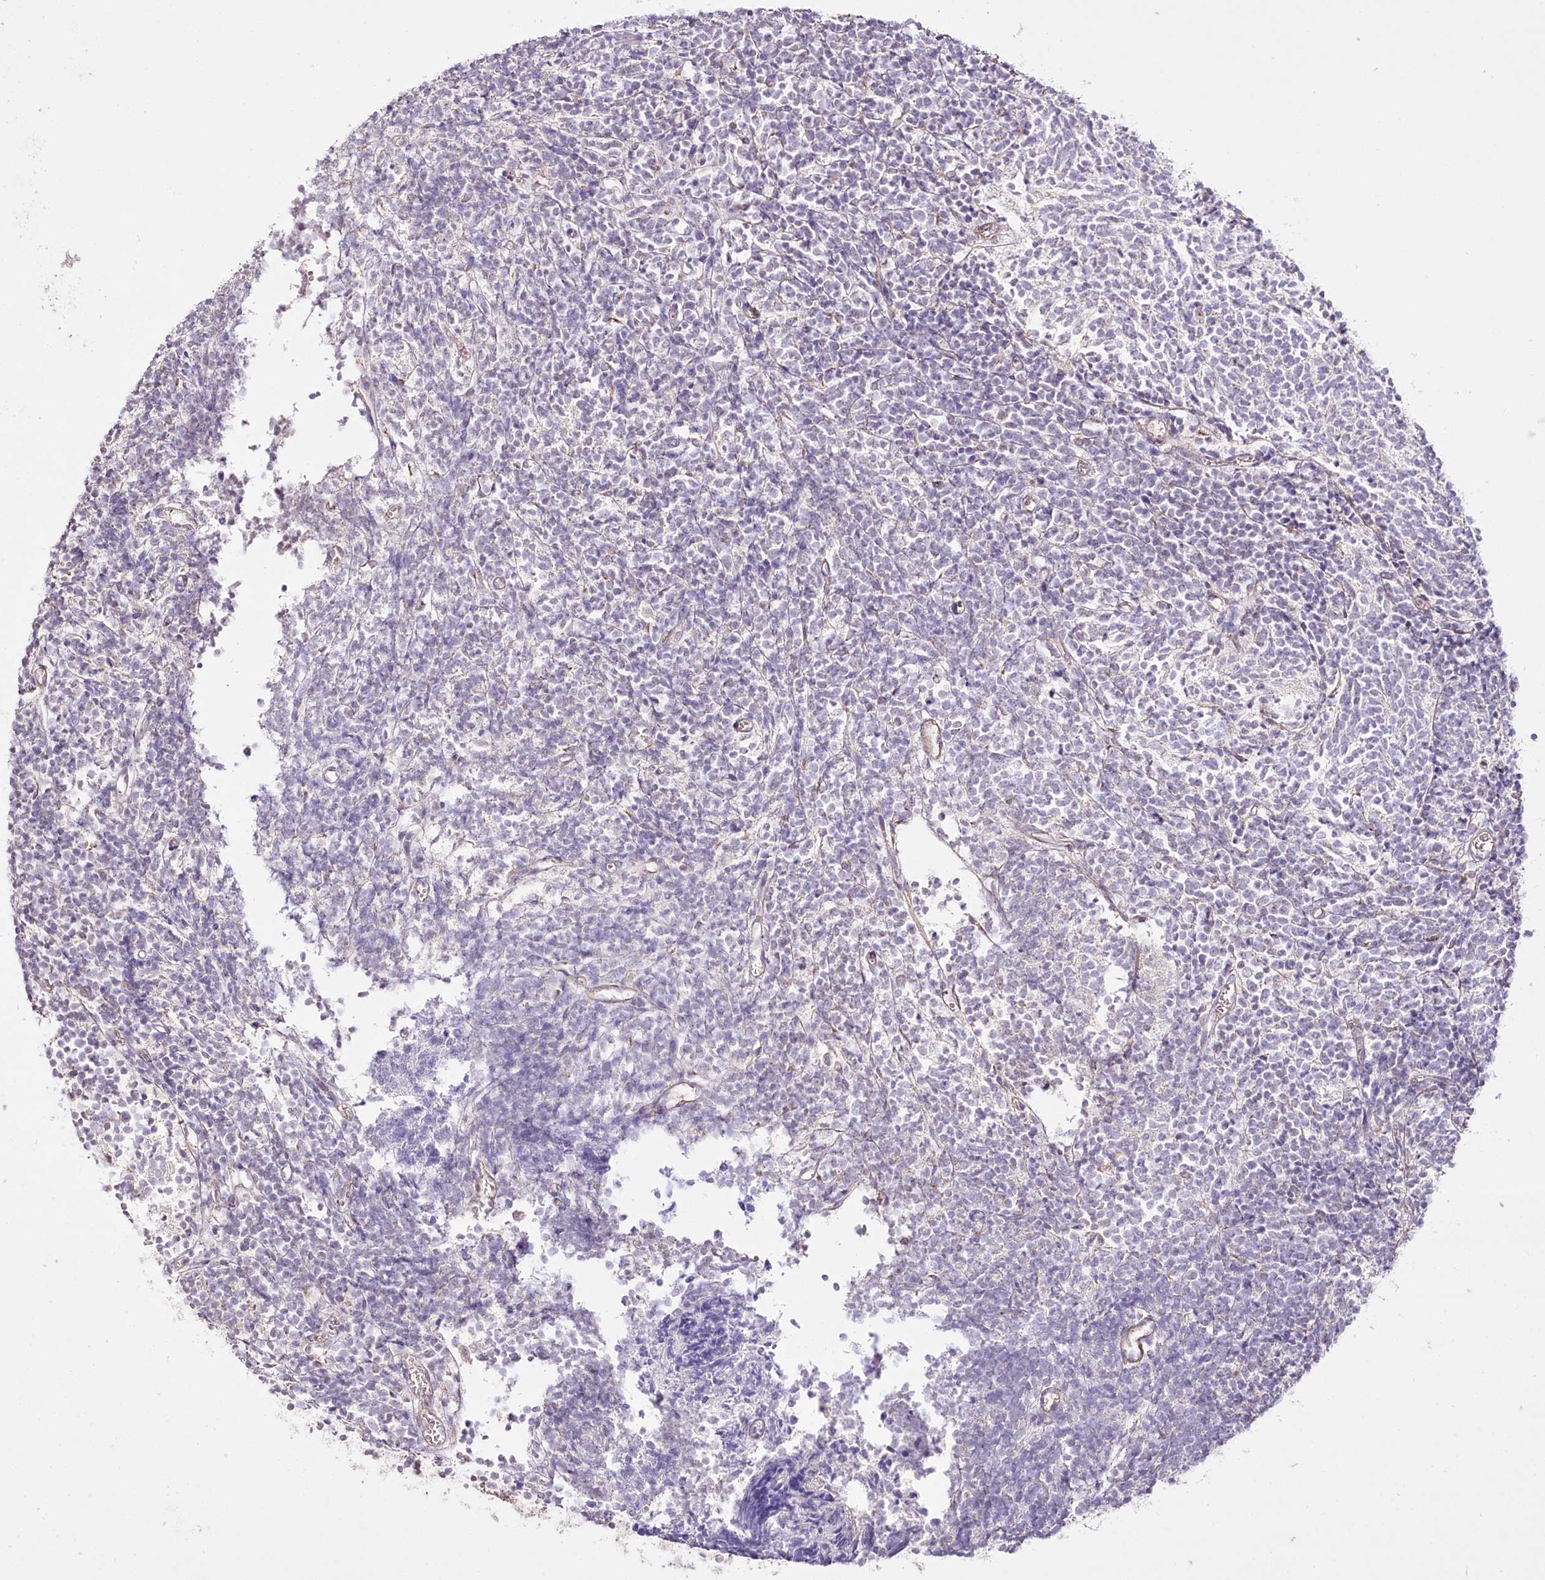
{"staining": {"intensity": "negative", "quantity": "none", "location": "none"}, "tissue": "glioma", "cell_type": "Tumor cells", "image_type": "cancer", "snomed": [{"axis": "morphology", "description": "Glioma, malignant, Low grade"}, {"axis": "topography", "description": "Brain"}], "caption": "High power microscopy histopathology image of an immunohistochemistry histopathology image of malignant glioma (low-grade), revealing no significant positivity in tumor cells.", "gene": "REXO2", "patient": {"sex": "female", "age": 1}}